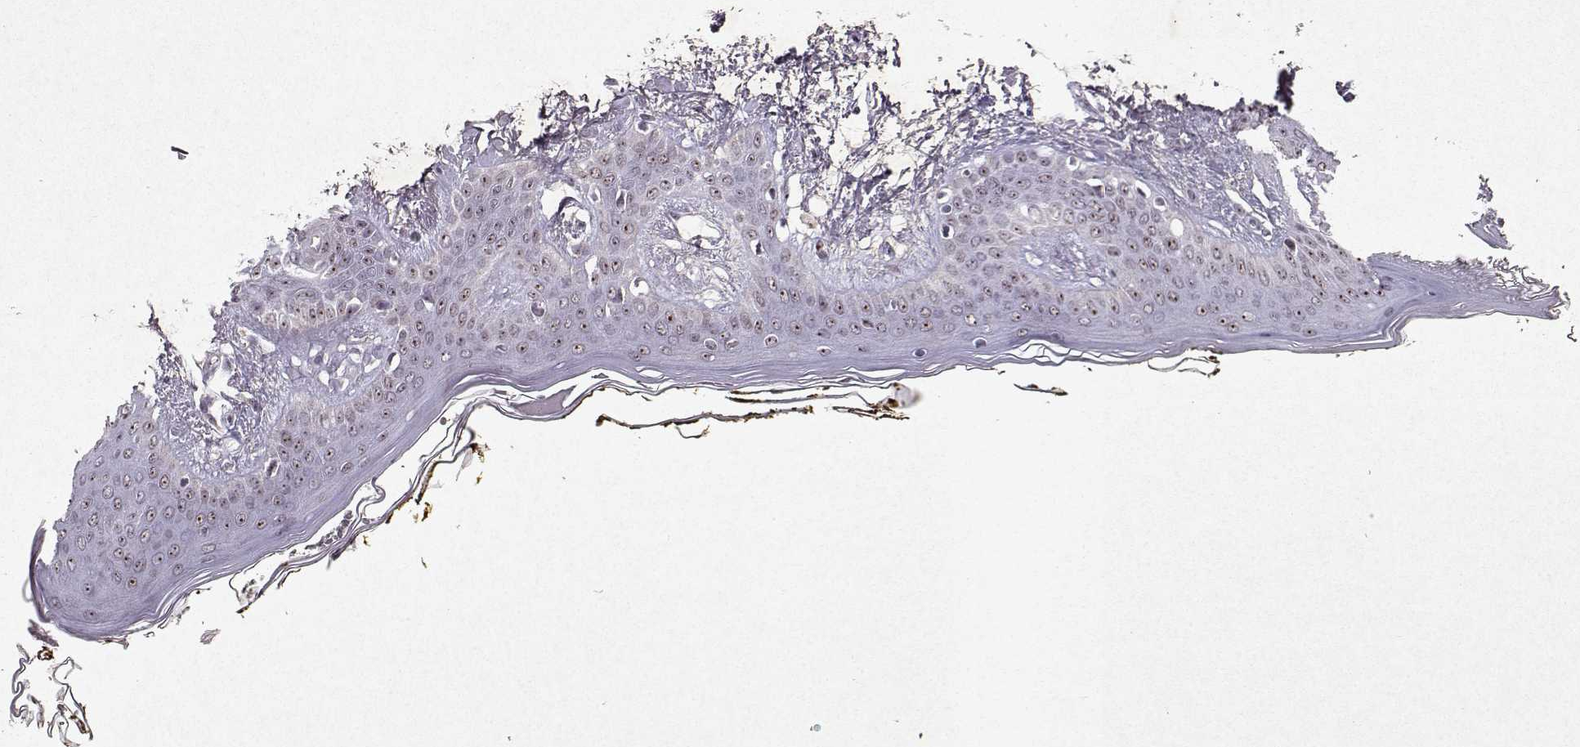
{"staining": {"intensity": "negative", "quantity": "none", "location": "none"}, "tissue": "skin", "cell_type": "Fibroblasts", "image_type": "normal", "snomed": [{"axis": "morphology", "description": "Normal tissue, NOS"}, {"axis": "topography", "description": "Skin"}], "caption": "A high-resolution micrograph shows immunohistochemistry (IHC) staining of benign skin, which exhibits no significant positivity in fibroblasts. (DAB IHC, high magnification).", "gene": "DDX56", "patient": {"sex": "female", "age": 34}}